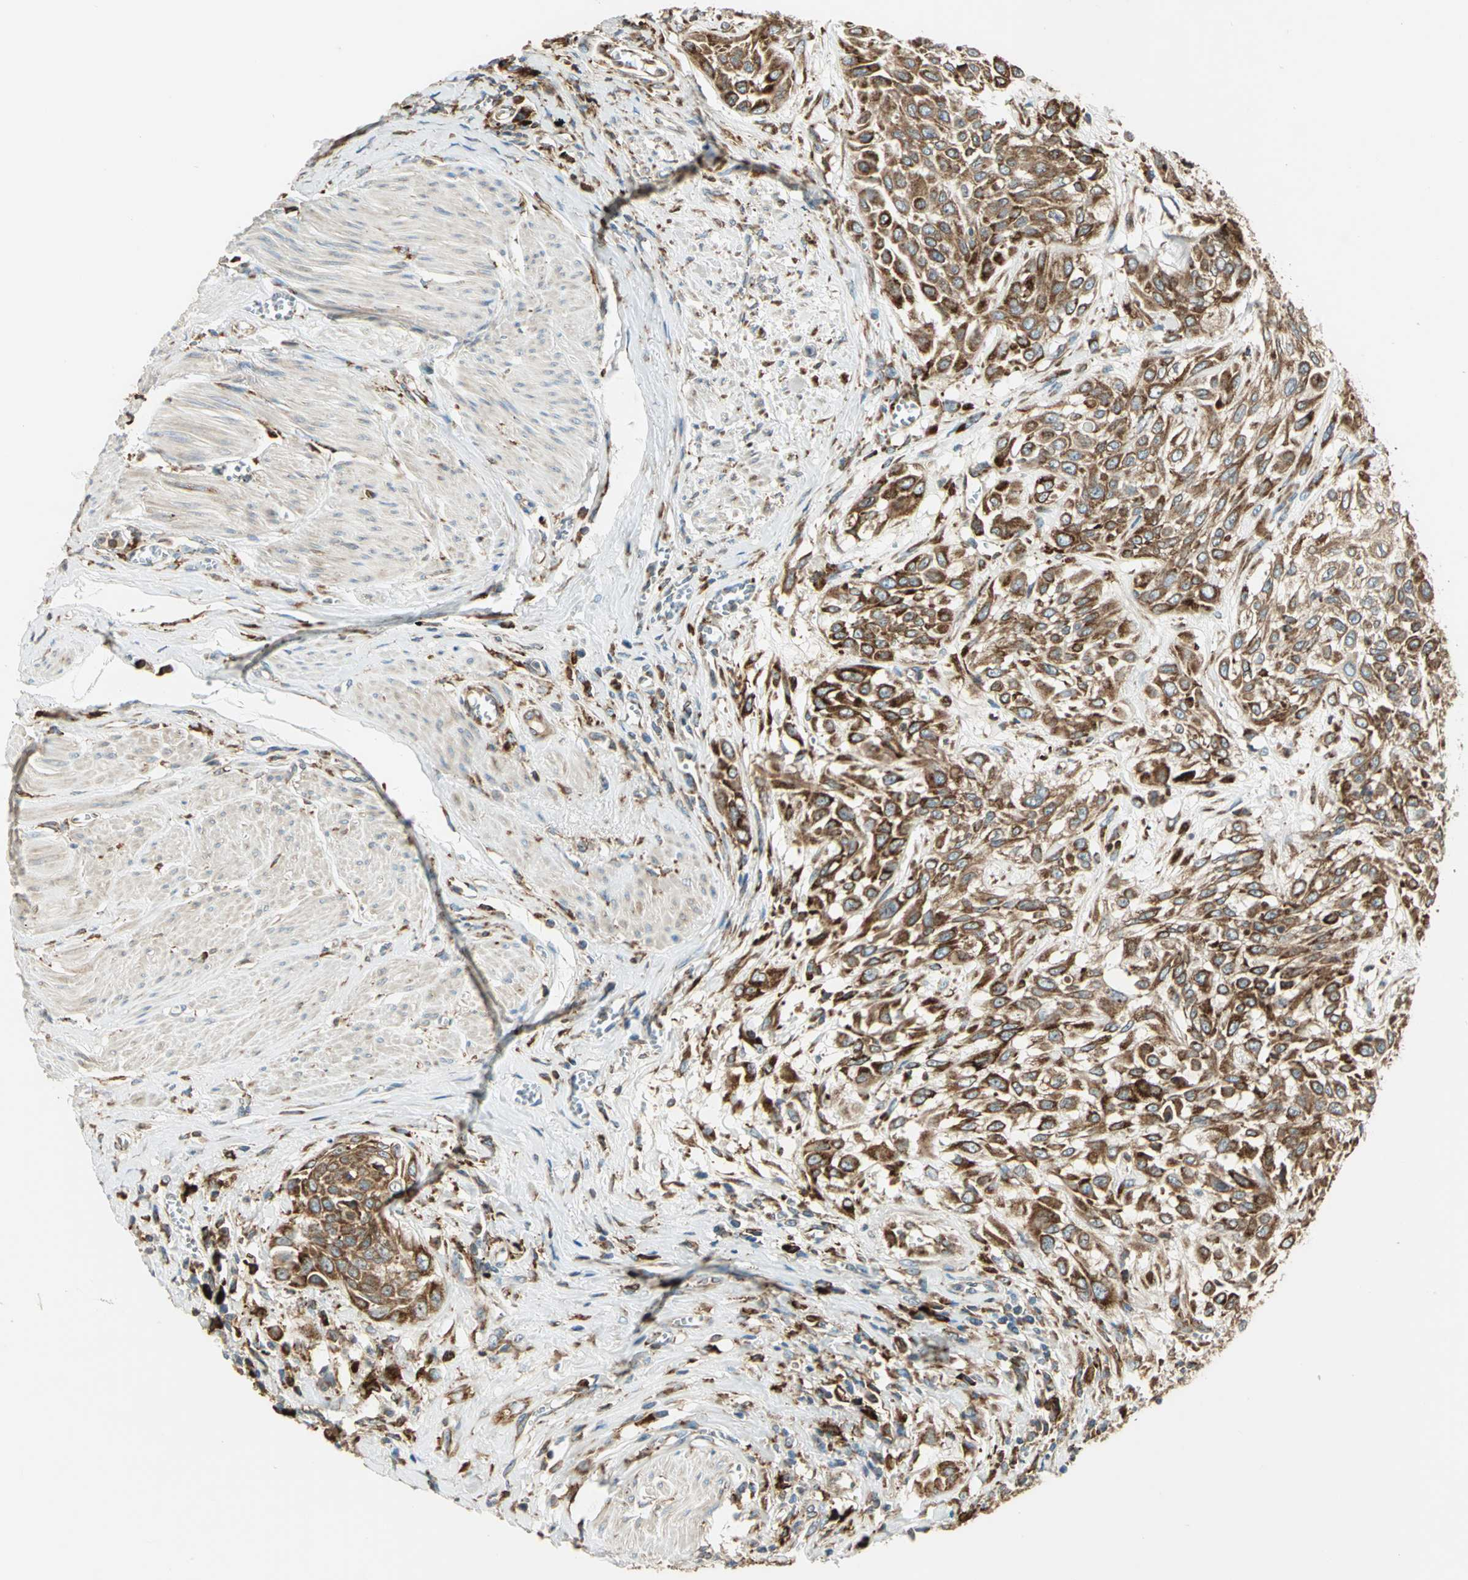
{"staining": {"intensity": "moderate", "quantity": ">75%", "location": "cytoplasmic/membranous"}, "tissue": "urothelial cancer", "cell_type": "Tumor cells", "image_type": "cancer", "snomed": [{"axis": "morphology", "description": "Urothelial carcinoma, High grade"}, {"axis": "topography", "description": "Urinary bladder"}], "caption": "High-grade urothelial carcinoma stained with DAB (3,3'-diaminobenzidine) immunohistochemistry displays medium levels of moderate cytoplasmic/membranous positivity in about >75% of tumor cells.", "gene": "PDIA4", "patient": {"sex": "male", "age": 57}}